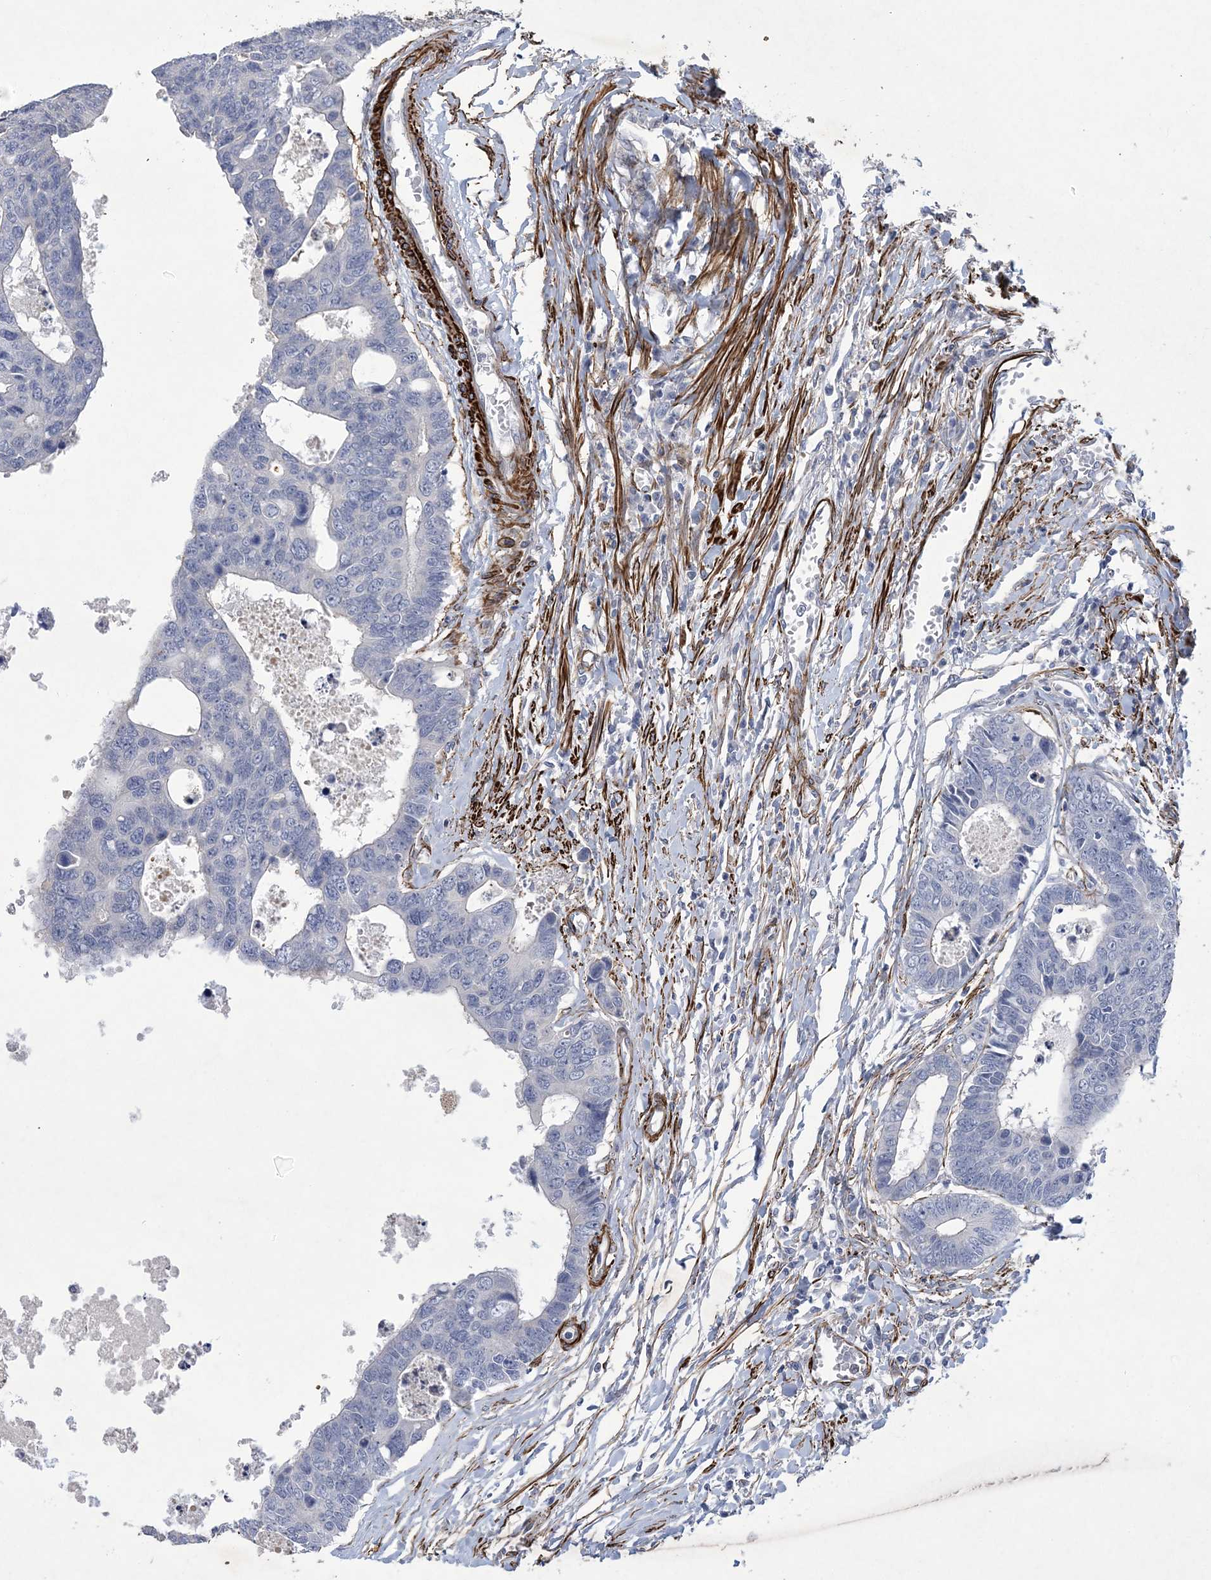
{"staining": {"intensity": "negative", "quantity": "none", "location": "none"}, "tissue": "colorectal cancer", "cell_type": "Tumor cells", "image_type": "cancer", "snomed": [{"axis": "morphology", "description": "Adenocarcinoma, NOS"}, {"axis": "topography", "description": "Rectum"}], "caption": "Immunohistochemistry (IHC) photomicrograph of neoplastic tissue: human adenocarcinoma (colorectal) stained with DAB demonstrates no significant protein expression in tumor cells.", "gene": "ARSJ", "patient": {"sex": "male", "age": 84}}